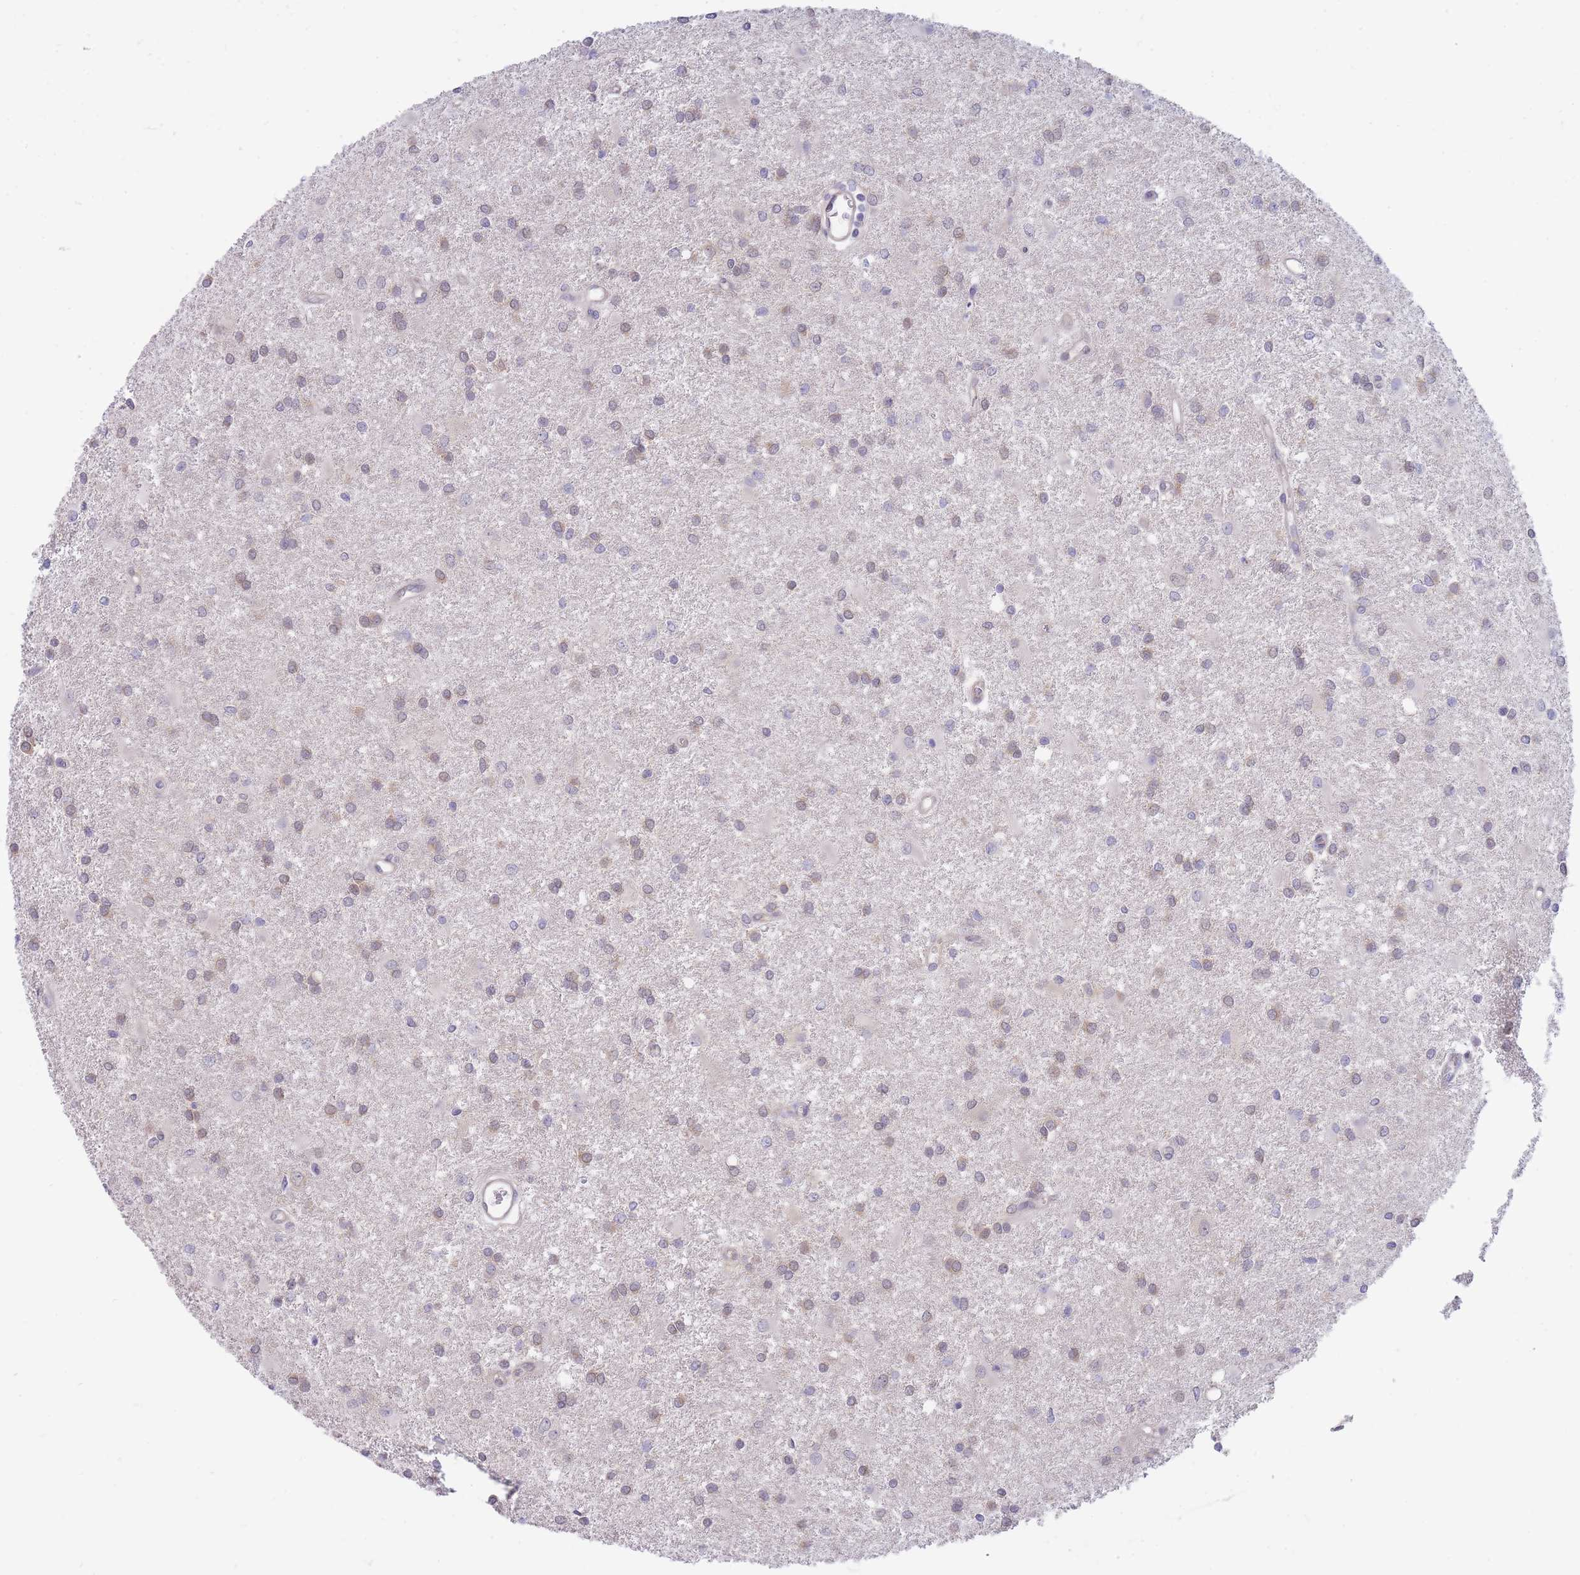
{"staining": {"intensity": "weak", "quantity": ">75%", "location": "cytoplasmic/membranous"}, "tissue": "glioma", "cell_type": "Tumor cells", "image_type": "cancer", "snomed": [{"axis": "morphology", "description": "Glioma, malignant, High grade"}, {"axis": "topography", "description": "Brain"}], "caption": "Immunohistochemical staining of human glioma demonstrates low levels of weak cytoplasmic/membranous expression in about >75% of tumor cells. (DAB IHC, brown staining for protein, blue staining for nuclei).", "gene": "SUGT1", "patient": {"sex": "female", "age": 50}}